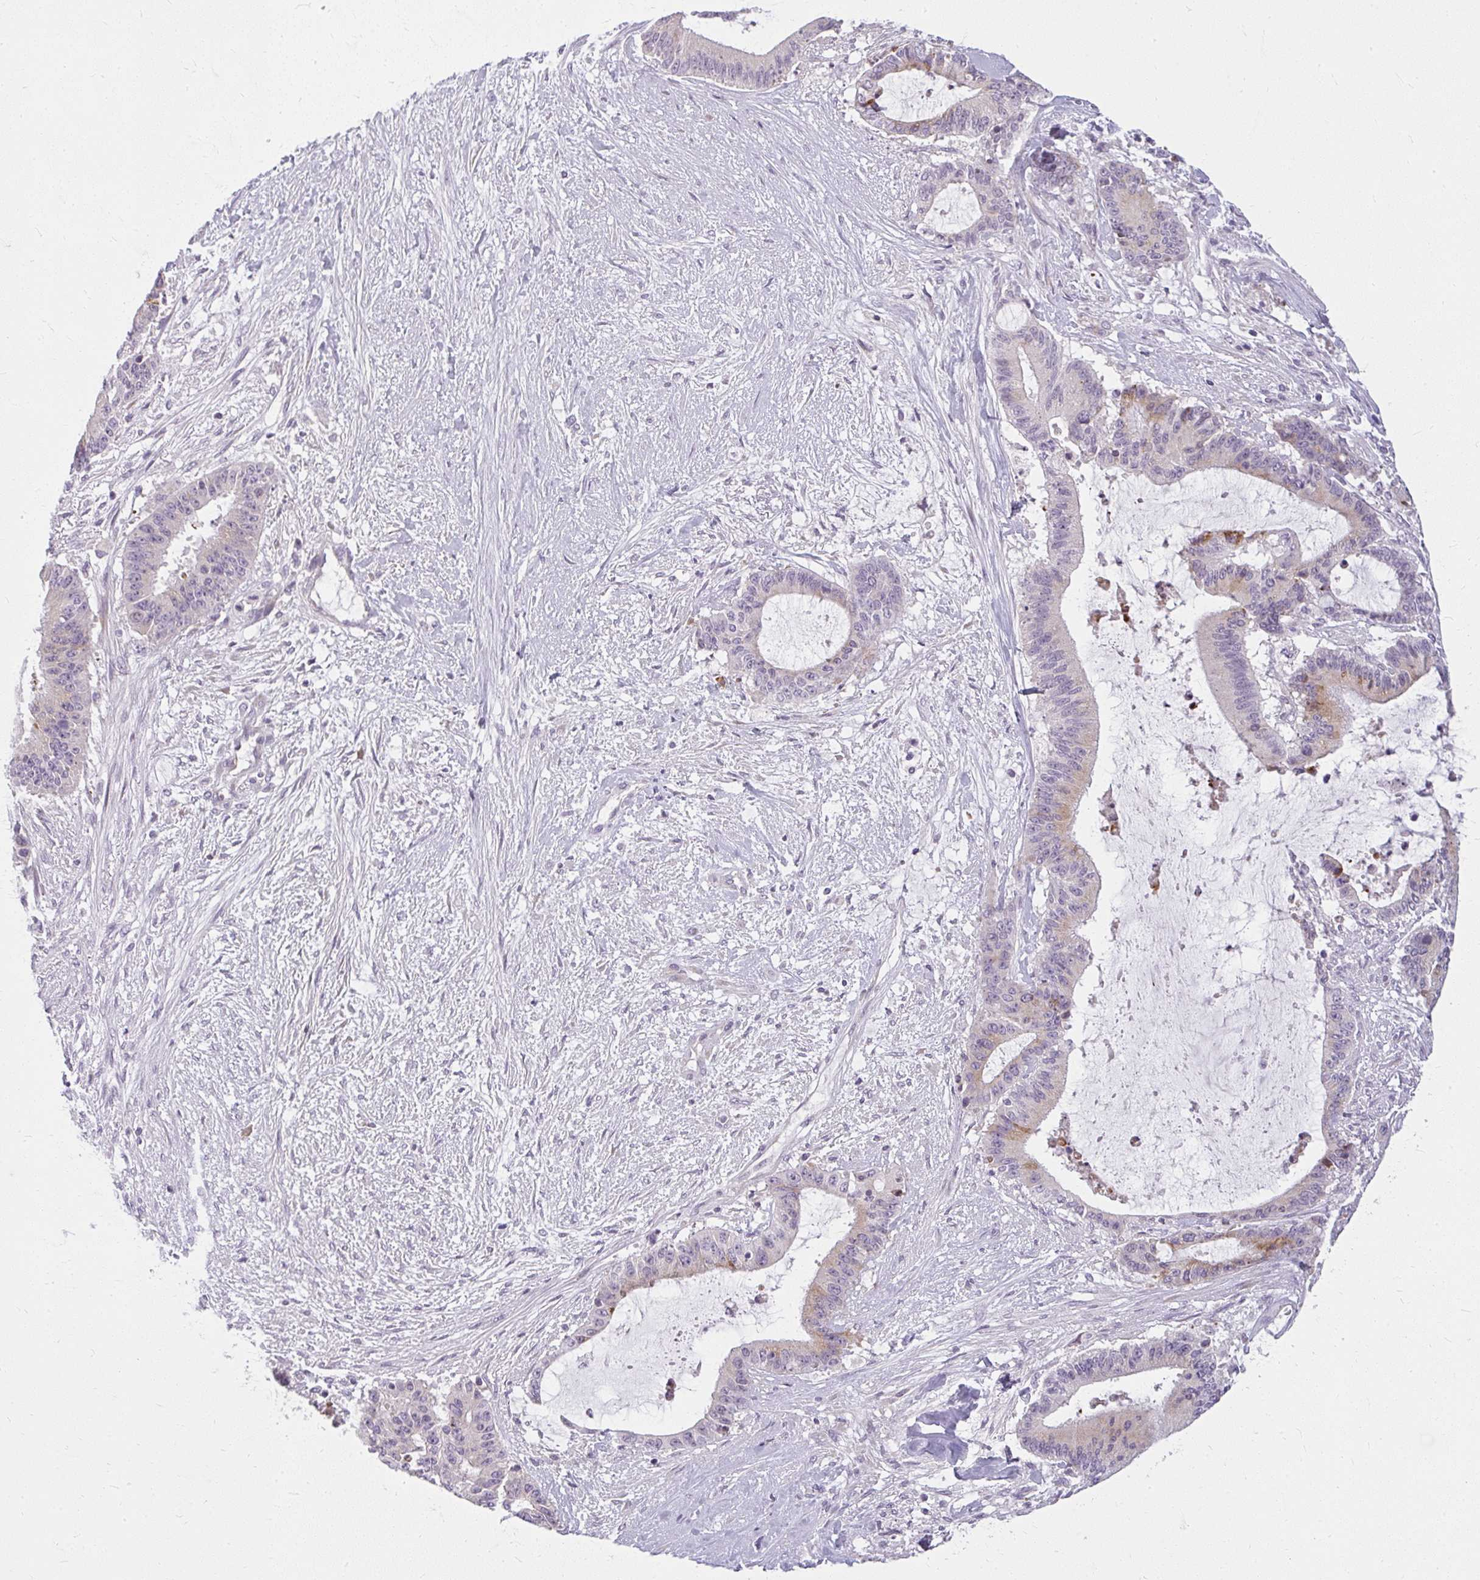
{"staining": {"intensity": "weak", "quantity": "<25%", "location": "cytoplasmic/membranous"}, "tissue": "liver cancer", "cell_type": "Tumor cells", "image_type": "cancer", "snomed": [{"axis": "morphology", "description": "Normal tissue, NOS"}, {"axis": "morphology", "description": "Cholangiocarcinoma"}, {"axis": "topography", "description": "Liver"}, {"axis": "topography", "description": "Peripheral nerve tissue"}], "caption": "An immunohistochemistry image of liver cancer is shown. There is no staining in tumor cells of liver cancer.", "gene": "ZFYVE26", "patient": {"sex": "female", "age": 73}}